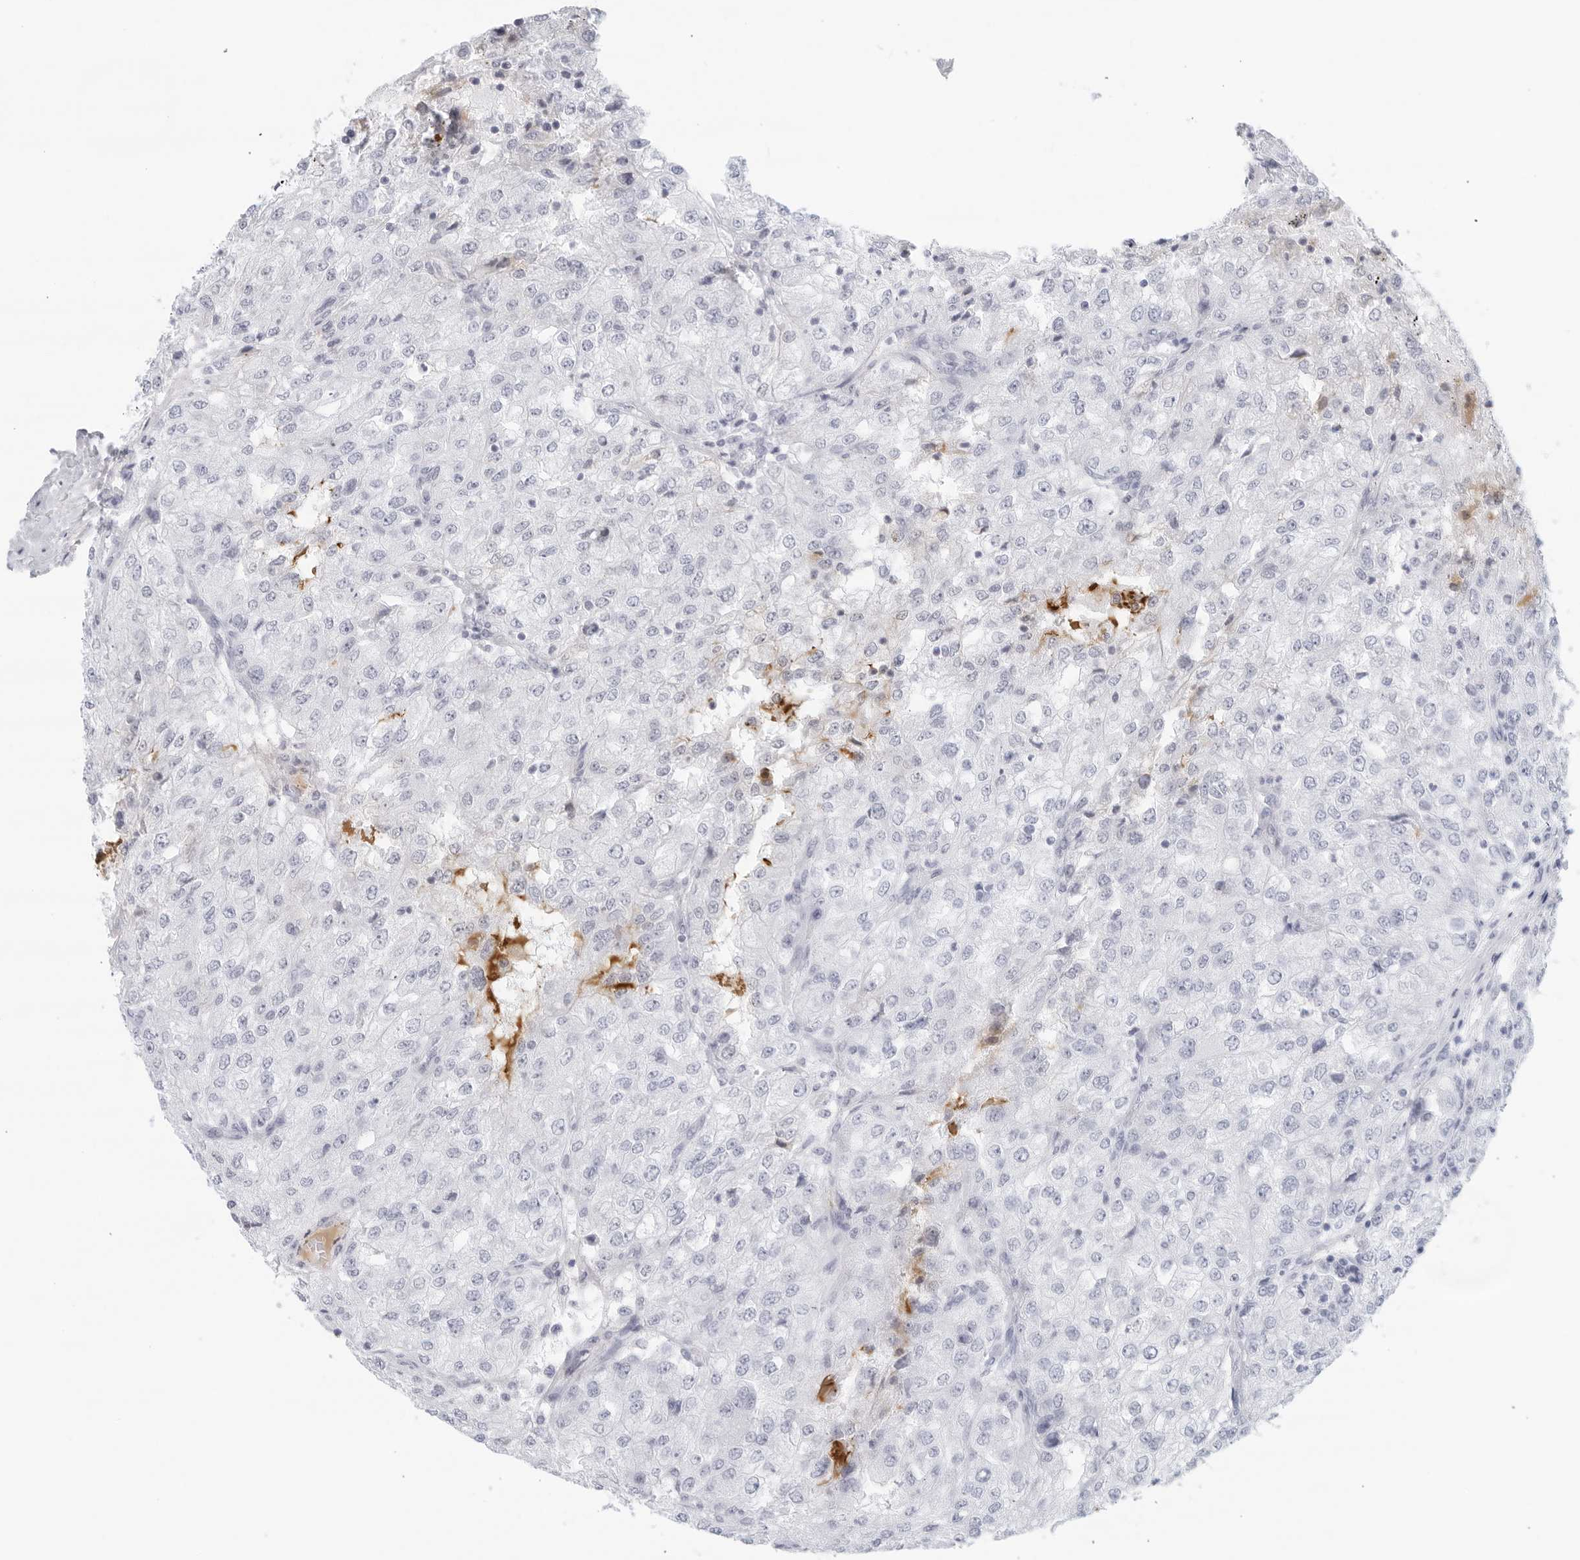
{"staining": {"intensity": "negative", "quantity": "none", "location": "none"}, "tissue": "renal cancer", "cell_type": "Tumor cells", "image_type": "cancer", "snomed": [{"axis": "morphology", "description": "Adenocarcinoma, NOS"}, {"axis": "topography", "description": "Kidney"}], "caption": "A high-resolution histopathology image shows immunohistochemistry staining of adenocarcinoma (renal), which demonstrates no significant positivity in tumor cells.", "gene": "FGG", "patient": {"sex": "female", "age": 54}}